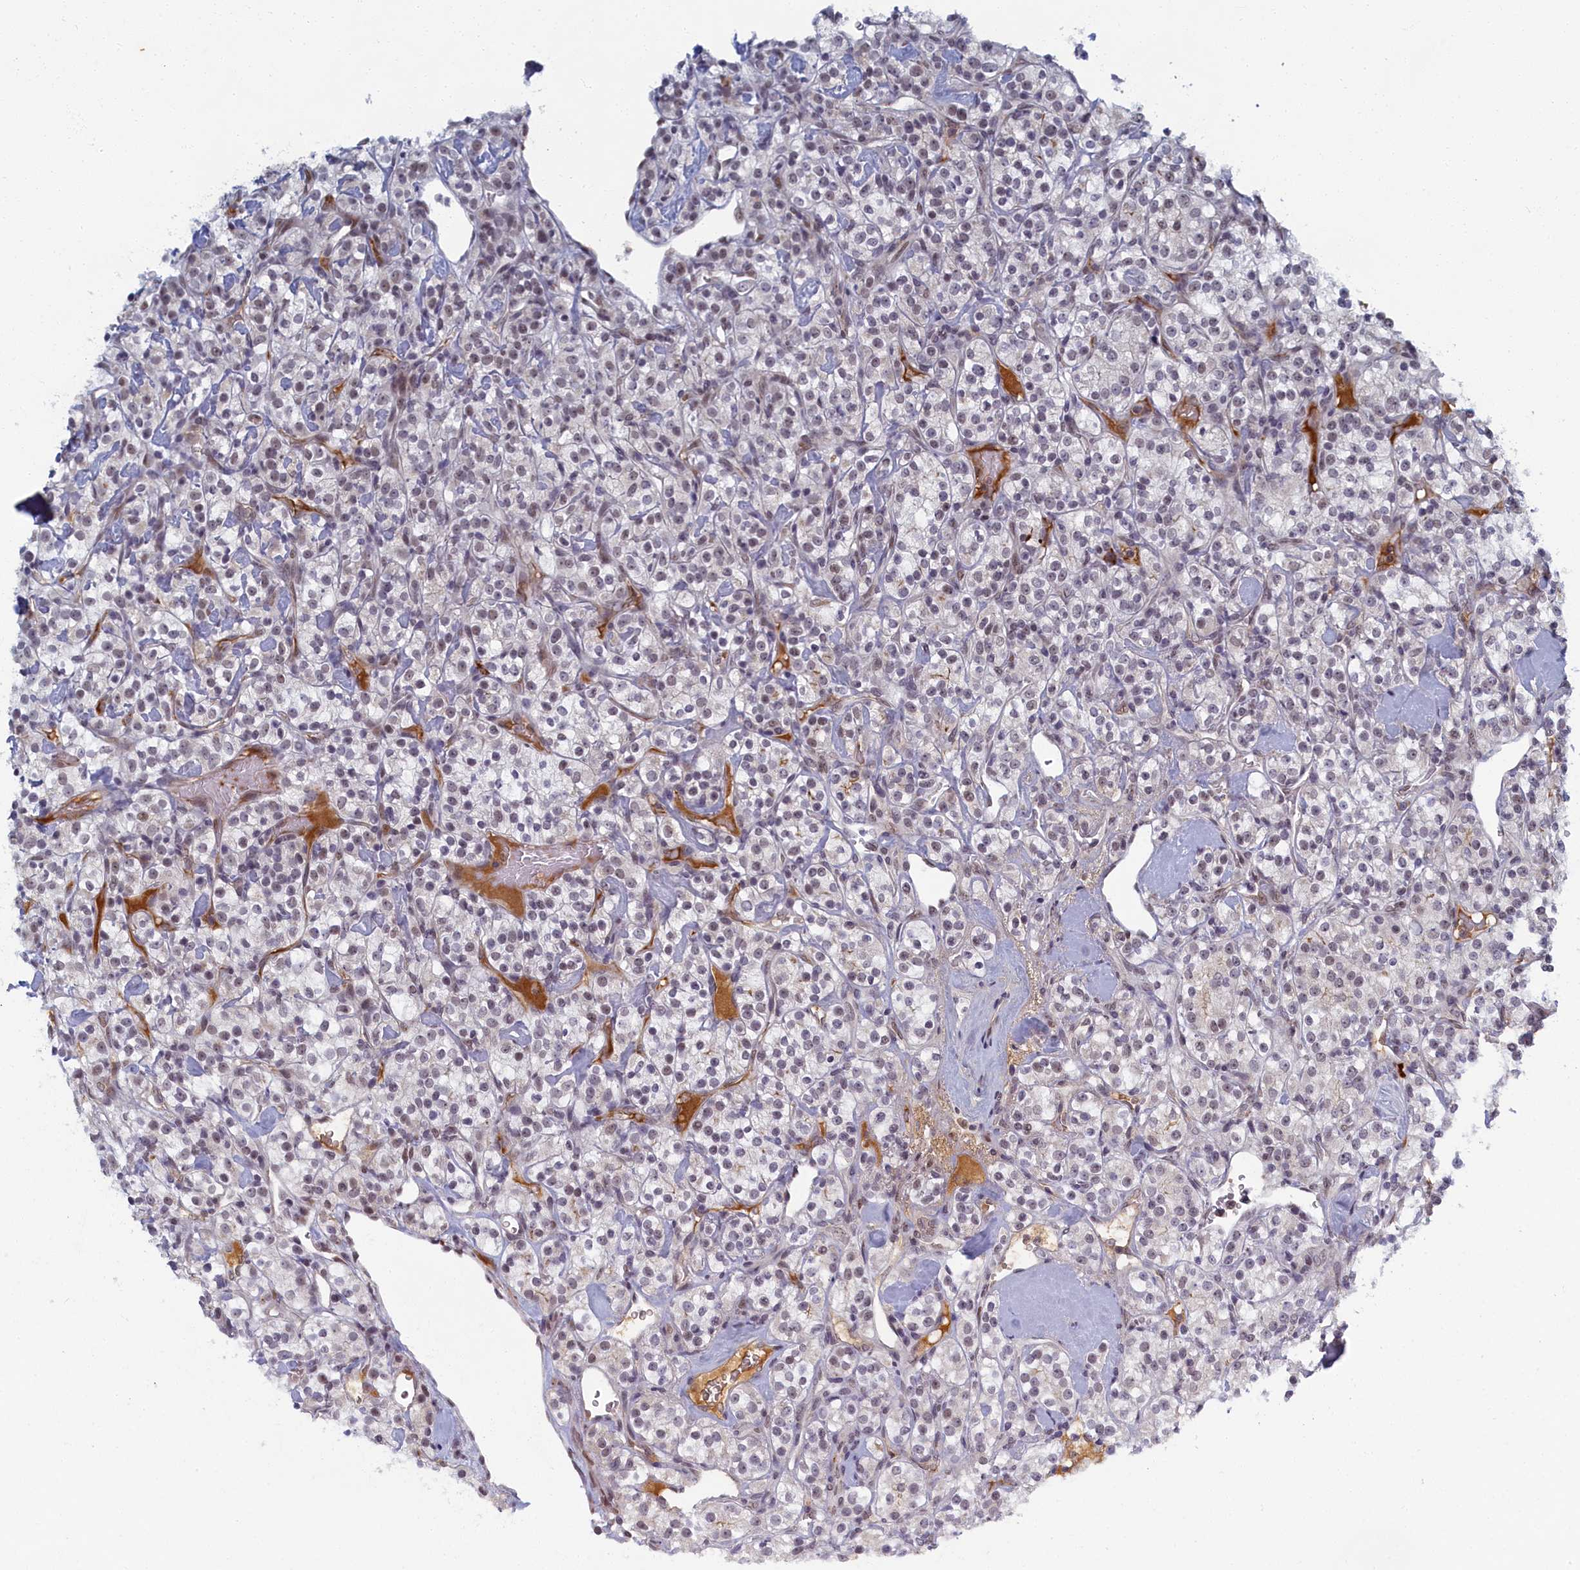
{"staining": {"intensity": "negative", "quantity": "none", "location": "none"}, "tissue": "renal cancer", "cell_type": "Tumor cells", "image_type": "cancer", "snomed": [{"axis": "morphology", "description": "Adenocarcinoma, NOS"}, {"axis": "topography", "description": "Kidney"}], "caption": "Immunohistochemical staining of renal adenocarcinoma reveals no significant expression in tumor cells. (DAB (3,3'-diaminobenzidine) immunohistochemistry visualized using brightfield microscopy, high magnification).", "gene": "DNAJC17", "patient": {"sex": "male", "age": 77}}